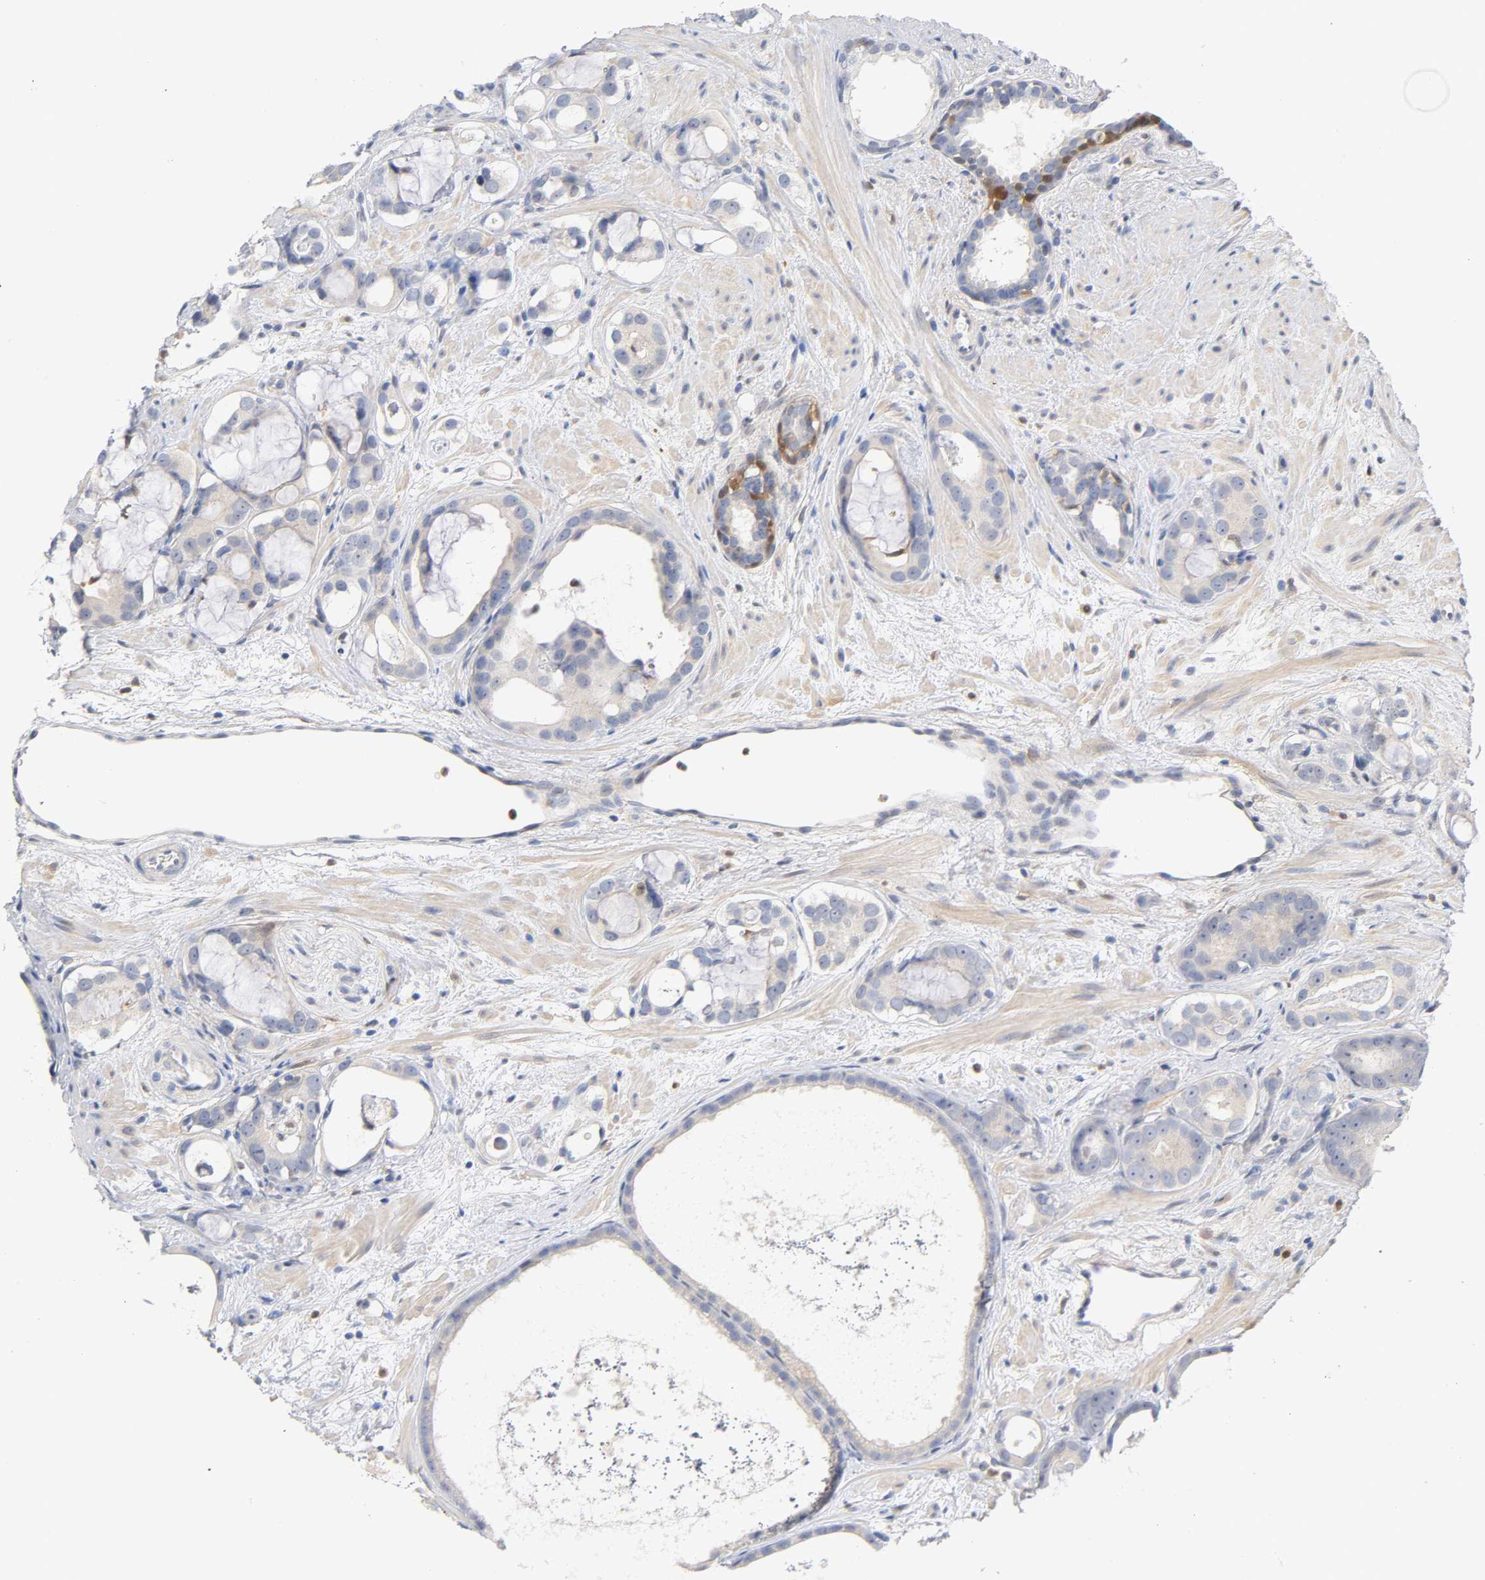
{"staining": {"intensity": "weak", "quantity": "25%-75%", "location": "cytoplasmic/membranous"}, "tissue": "prostate cancer", "cell_type": "Tumor cells", "image_type": "cancer", "snomed": [{"axis": "morphology", "description": "Adenocarcinoma, Low grade"}, {"axis": "topography", "description": "Prostate"}], "caption": "Tumor cells show weak cytoplasmic/membranous positivity in about 25%-75% of cells in prostate cancer (low-grade adenocarcinoma).", "gene": "IL18", "patient": {"sex": "male", "age": 57}}